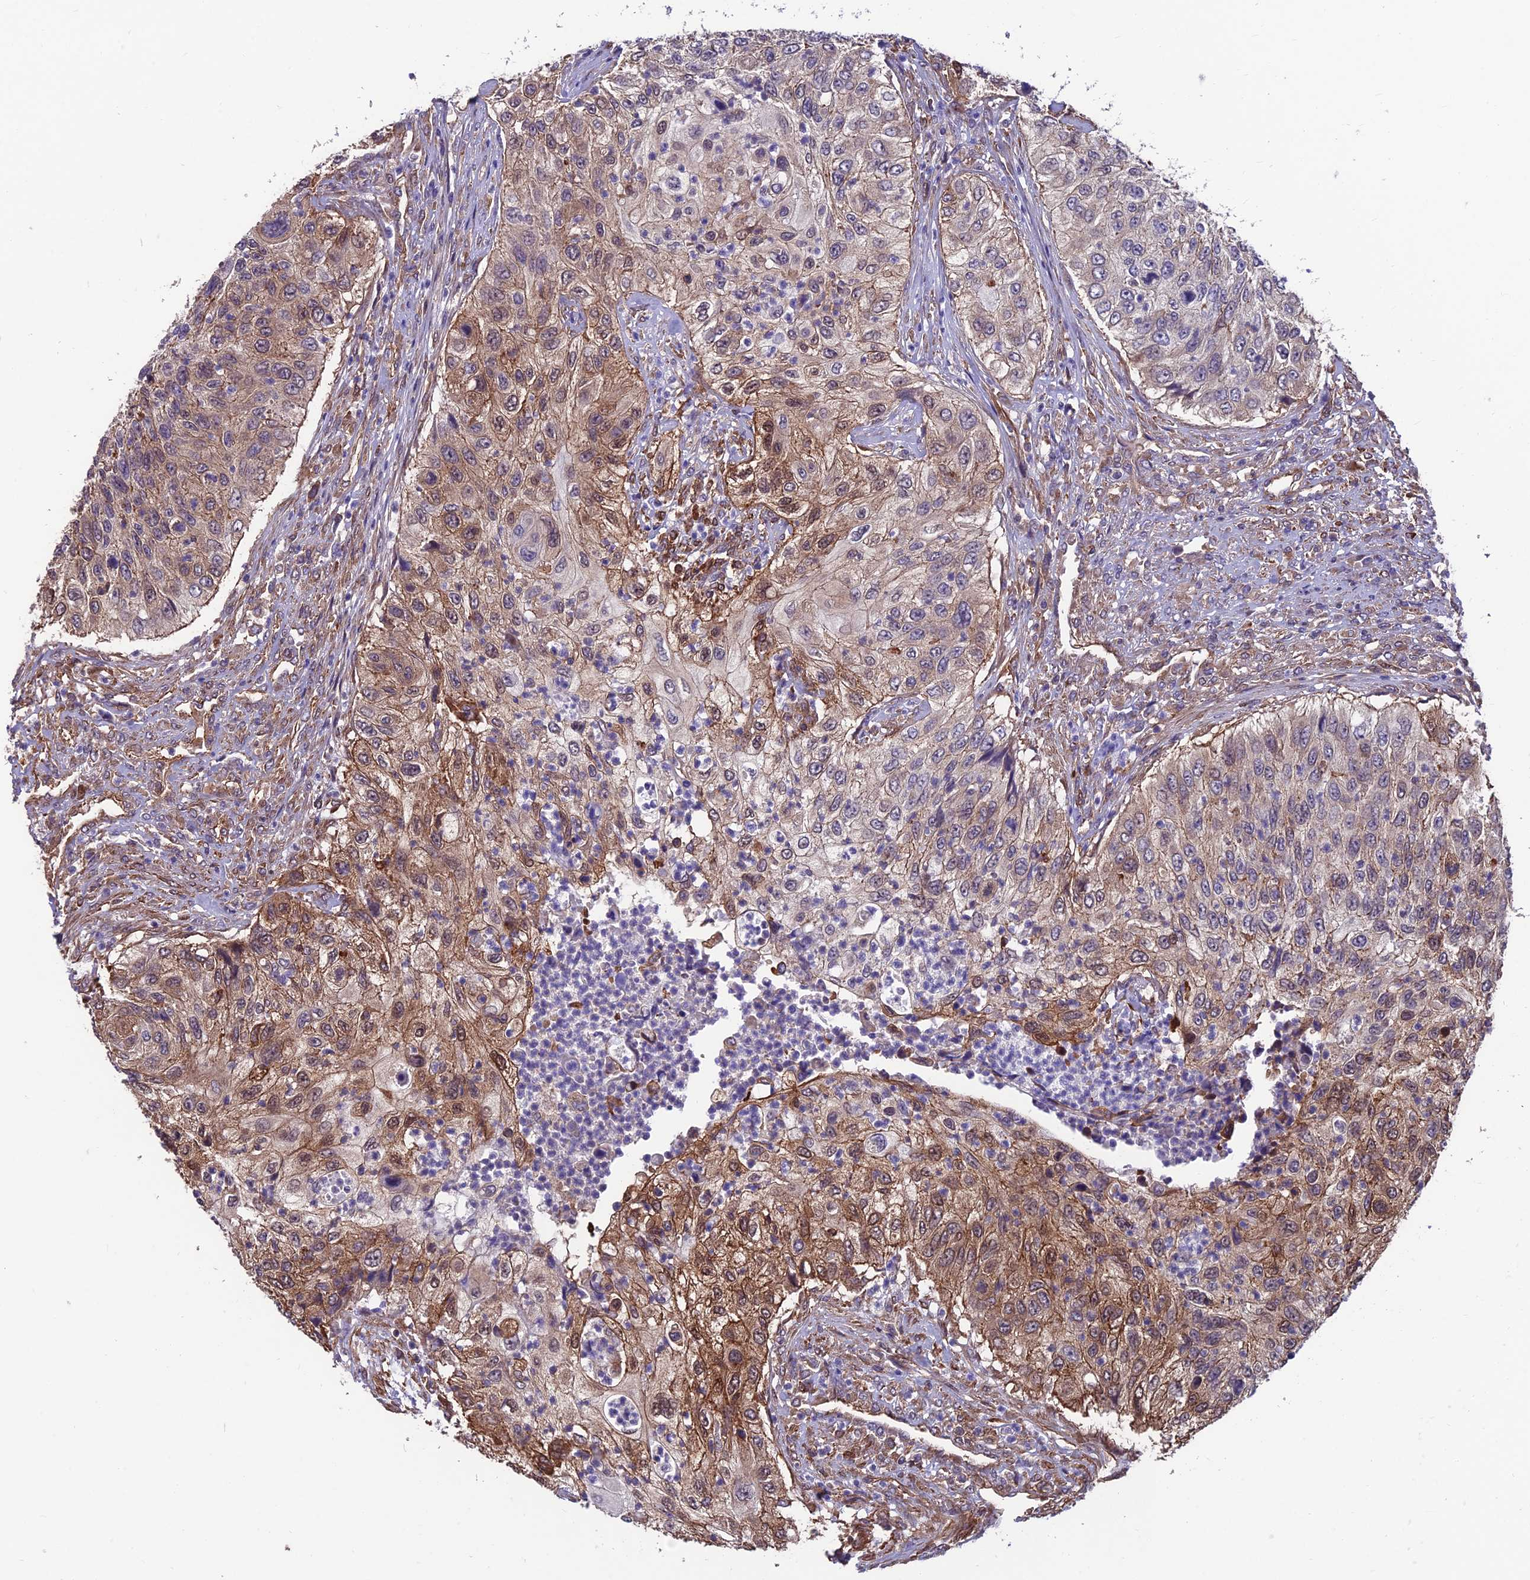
{"staining": {"intensity": "moderate", "quantity": ">75%", "location": "cytoplasmic/membranous"}, "tissue": "urothelial cancer", "cell_type": "Tumor cells", "image_type": "cancer", "snomed": [{"axis": "morphology", "description": "Urothelial carcinoma, High grade"}, {"axis": "topography", "description": "Urinary bladder"}], "caption": "This micrograph exhibits high-grade urothelial carcinoma stained with immunohistochemistry (IHC) to label a protein in brown. The cytoplasmic/membranous of tumor cells show moderate positivity for the protein. Nuclei are counter-stained blue.", "gene": "RTN4RL1", "patient": {"sex": "female", "age": 60}}